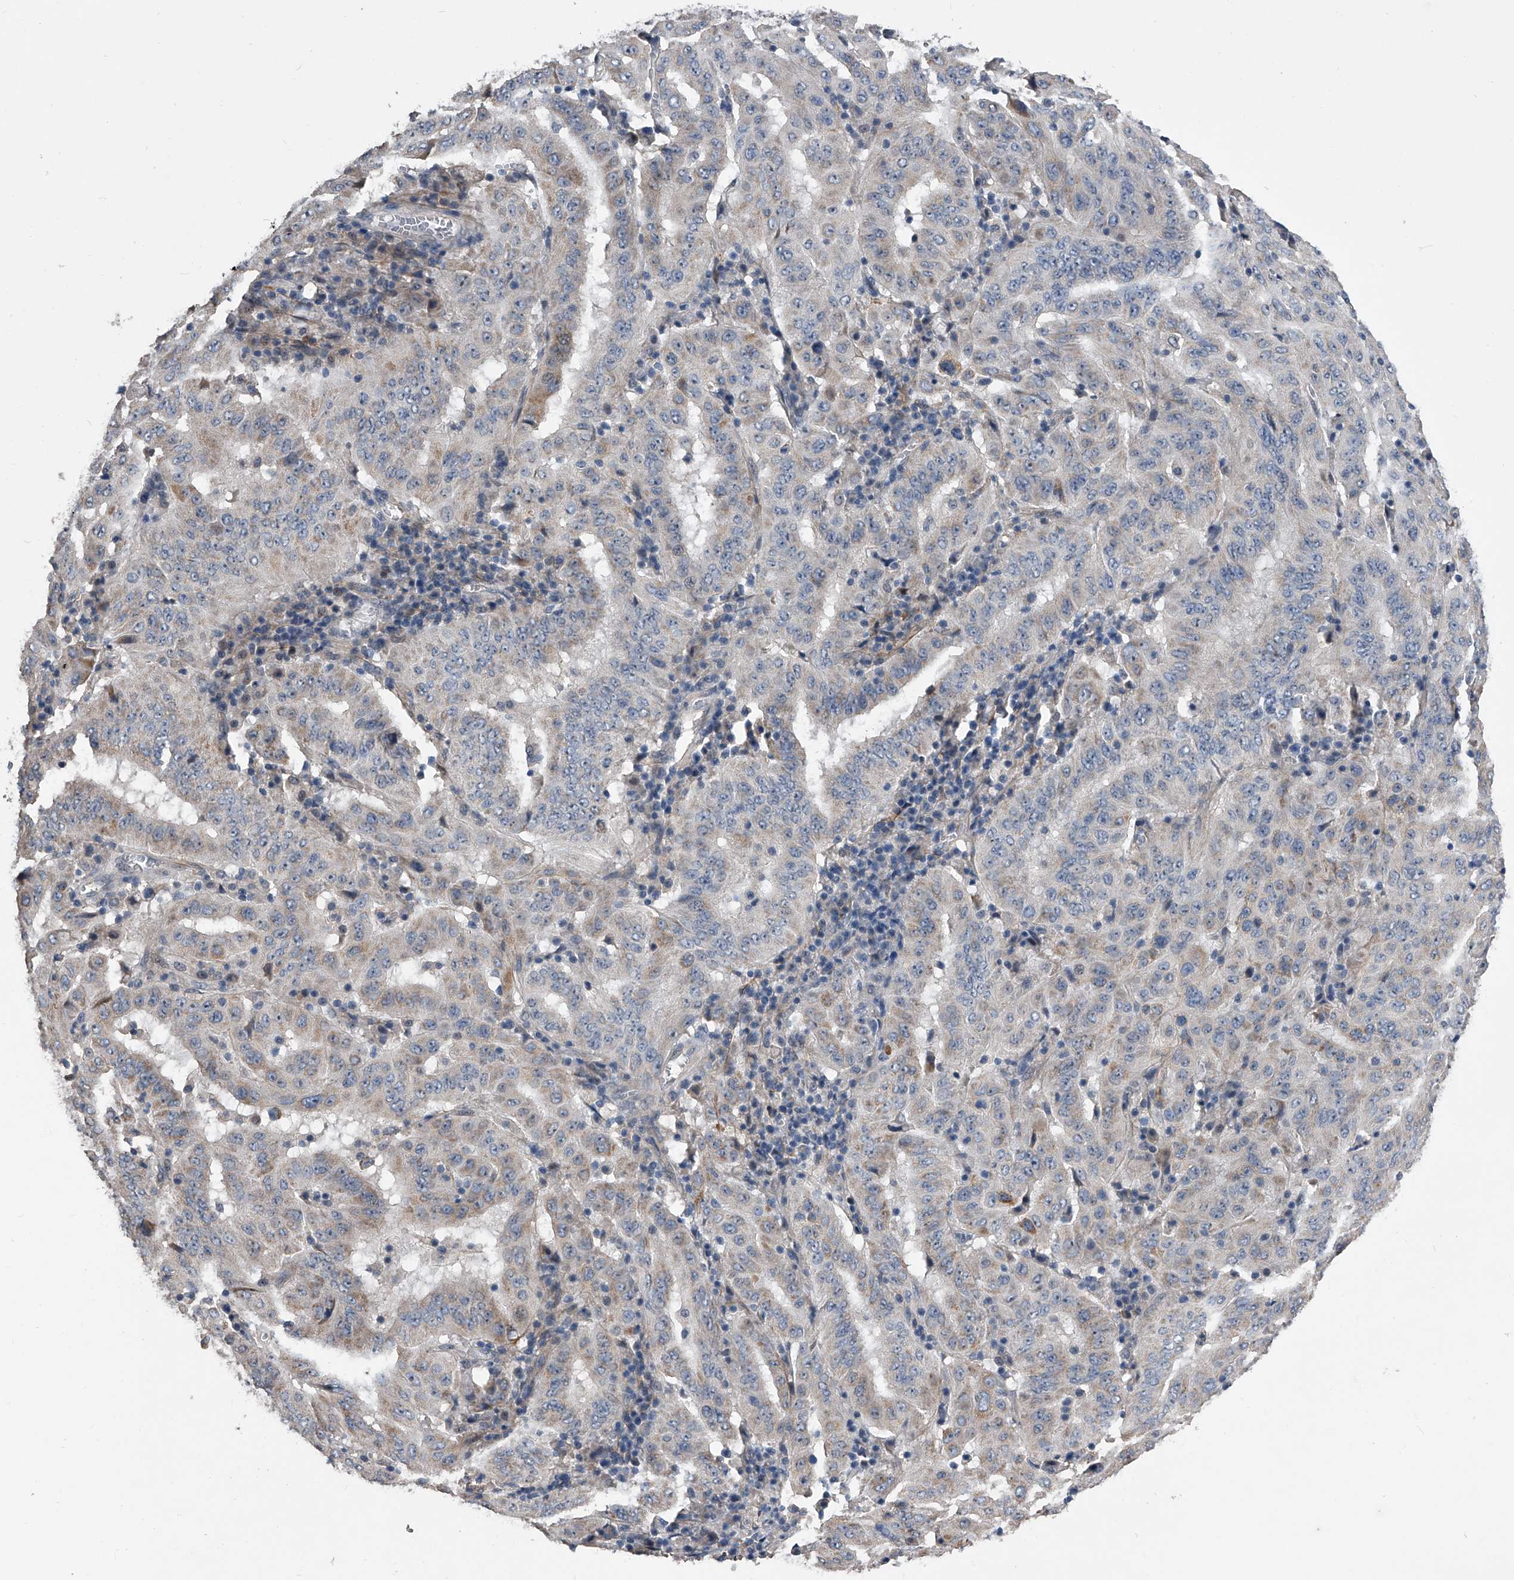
{"staining": {"intensity": "weak", "quantity": "25%-75%", "location": "cytoplasmic/membranous"}, "tissue": "pancreatic cancer", "cell_type": "Tumor cells", "image_type": "cancer", "snomed": [{"axis": "morphology", "description": "Adenocarcinoma, NOS"}, {"axis": "topography", "description": "Pancreas"}], "caption": "Weak cytoplasmic/membranous protein staining is seen in about 25%-75% of tumor cells in pancreatic cancer (adenocarcinoma).", "gene": "PHACTR1", "patient": {"sex": "male", "age": 63}}